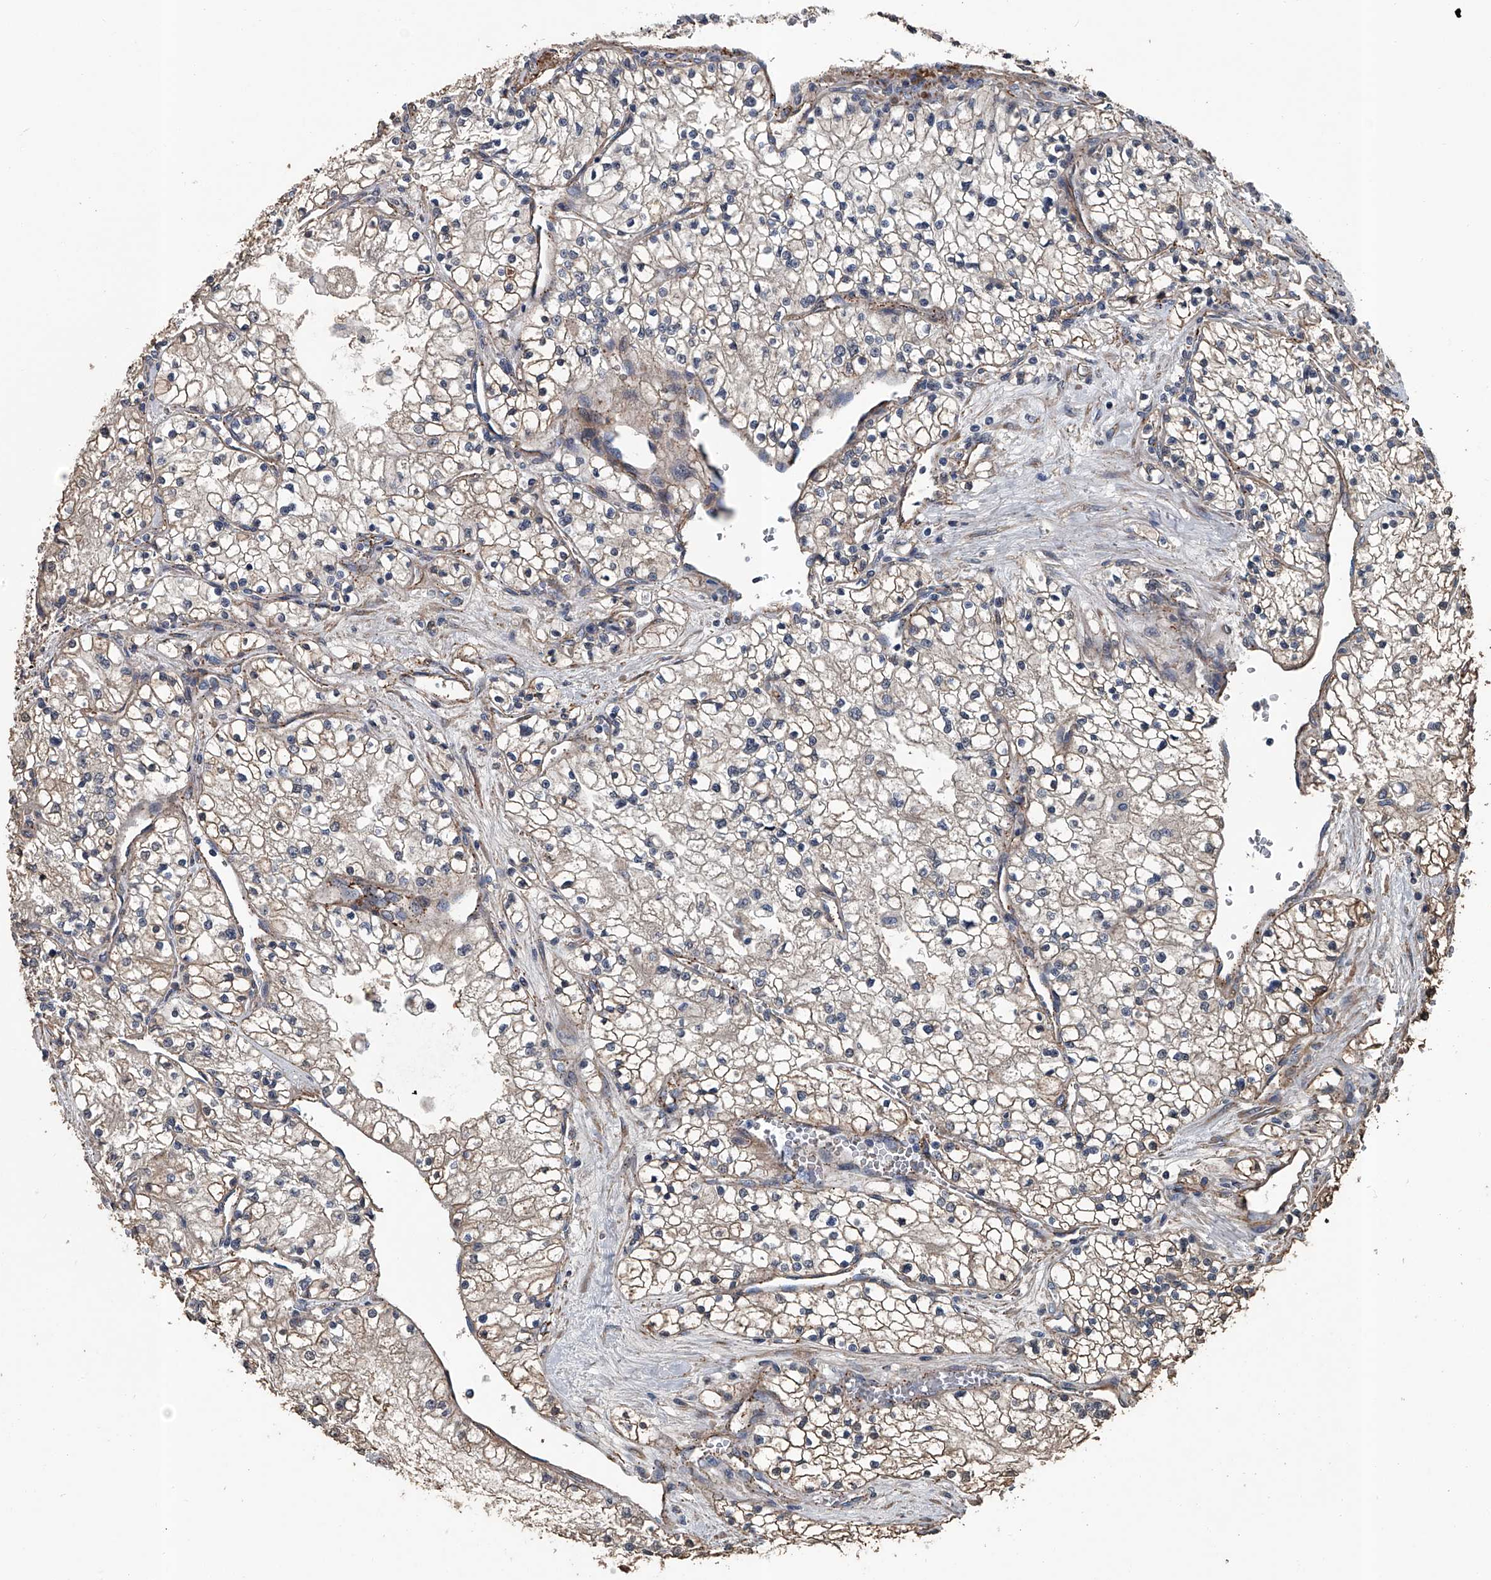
{"staining": {"intensity": "weak", "quantity": "<25%", "location": "cytoplasmic/membranous"}, "tissue": "renal cancer", "cell_type": "Tumor cells", "image_type": "cancer", "snomed": [{"axis": "morphology", "description": "Normal tissue, NOS"}, {"axis": "morphology", "description": "Adenocarcinoma, NOS"}, {"axis": "topography", "description": "Kidney"}], "caption": "Immunohistochemistry (IHC) of renal cancer reveals no staining in tumor cells.", "gene": "LDLRAD2", "patient": {"sex": "male", "age": 68}}